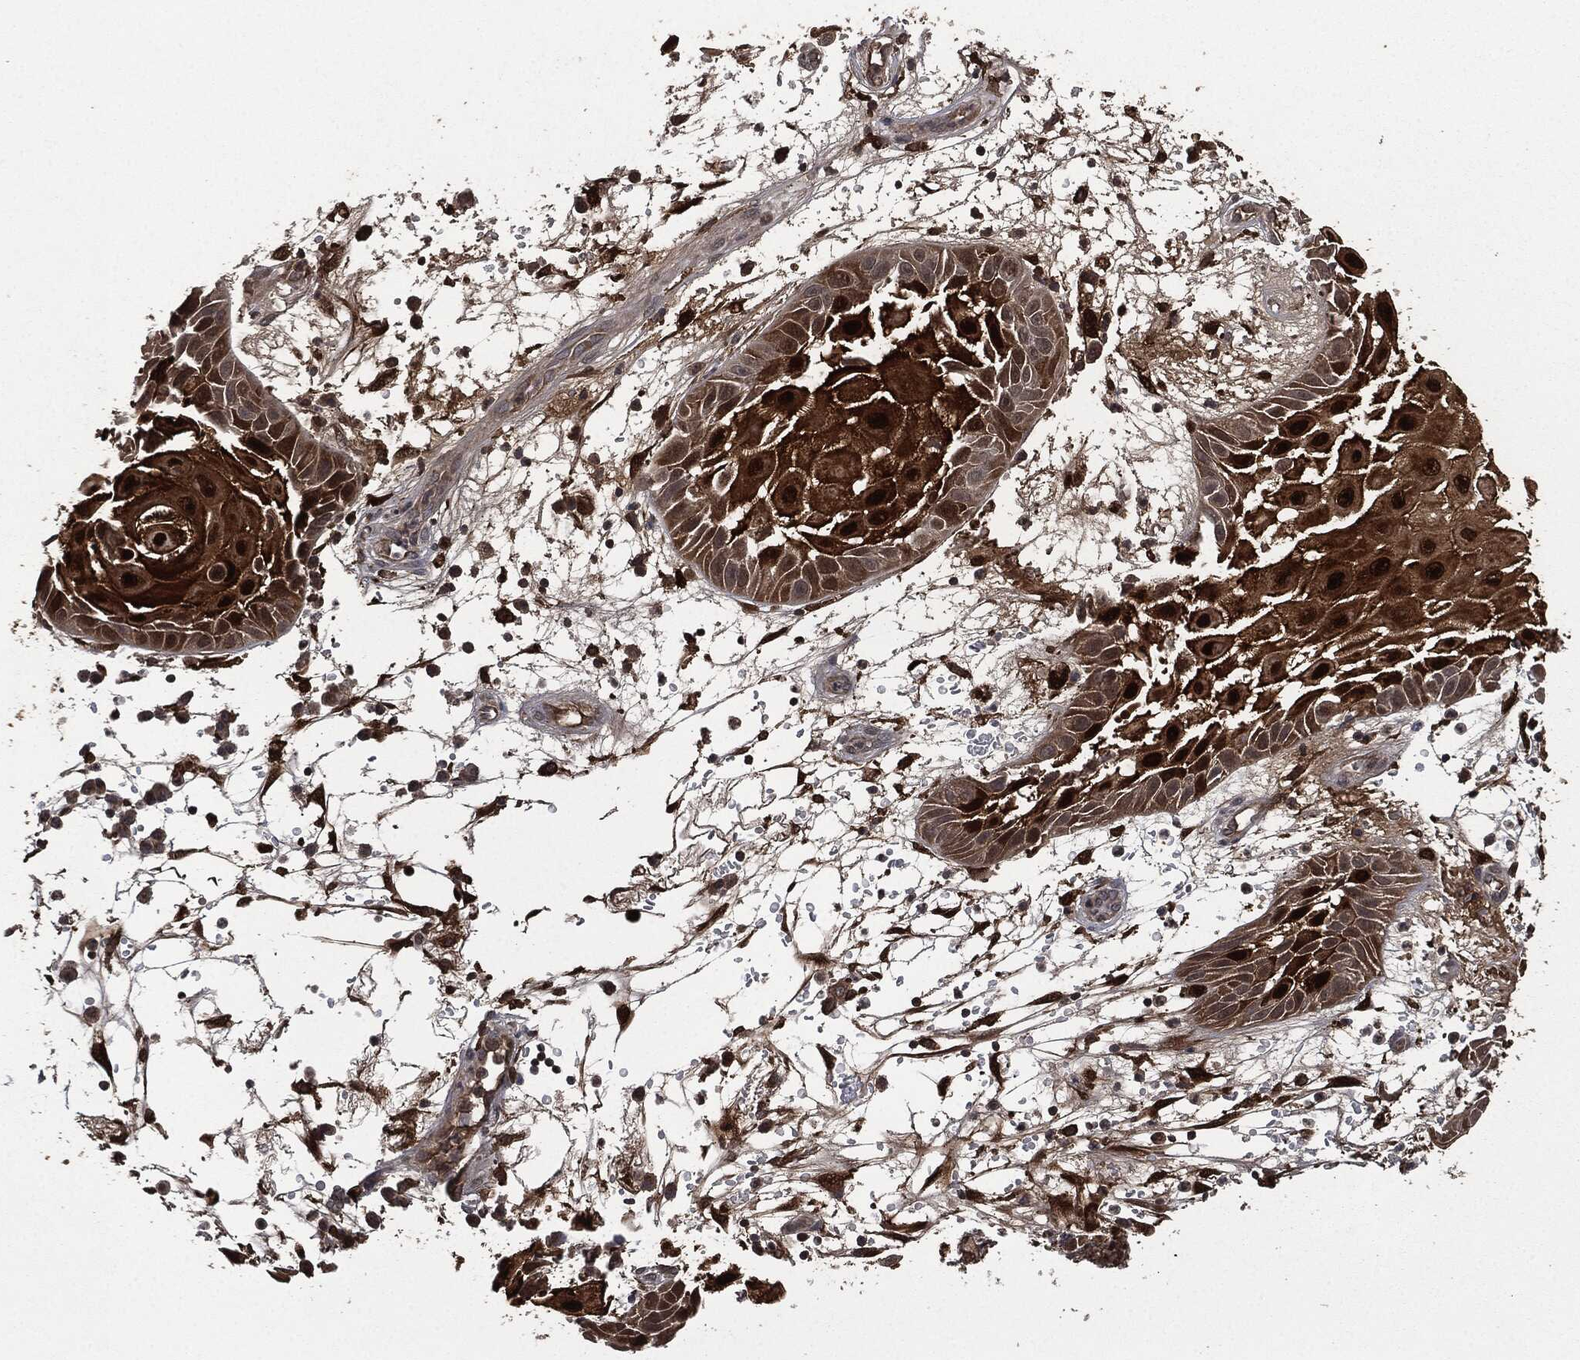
{"staining": {"intensity": "strong", "quantity": "25%-75%", "location": "cytoplasmic/membranous"}, "tissue": "skin cancer", "cell_type": "Tumor cells", "image_type": "cancer", "snomed": [{"axis": "morphology", "description": "Normal tissue, NOS"}, {"axis": "morphology", "description": "Squamous cell carcinoma, NOS"}, {"axis": "topography", "description": "Skin"}], "caption": "Skin cancer stained with immunohistochemistry exhibits strong cytoplasmic/membranous positivity in approximately 25%-75% of tumor cells.", "gene": "CRABP2", "patient": {"sex": "male", "age": 79}}